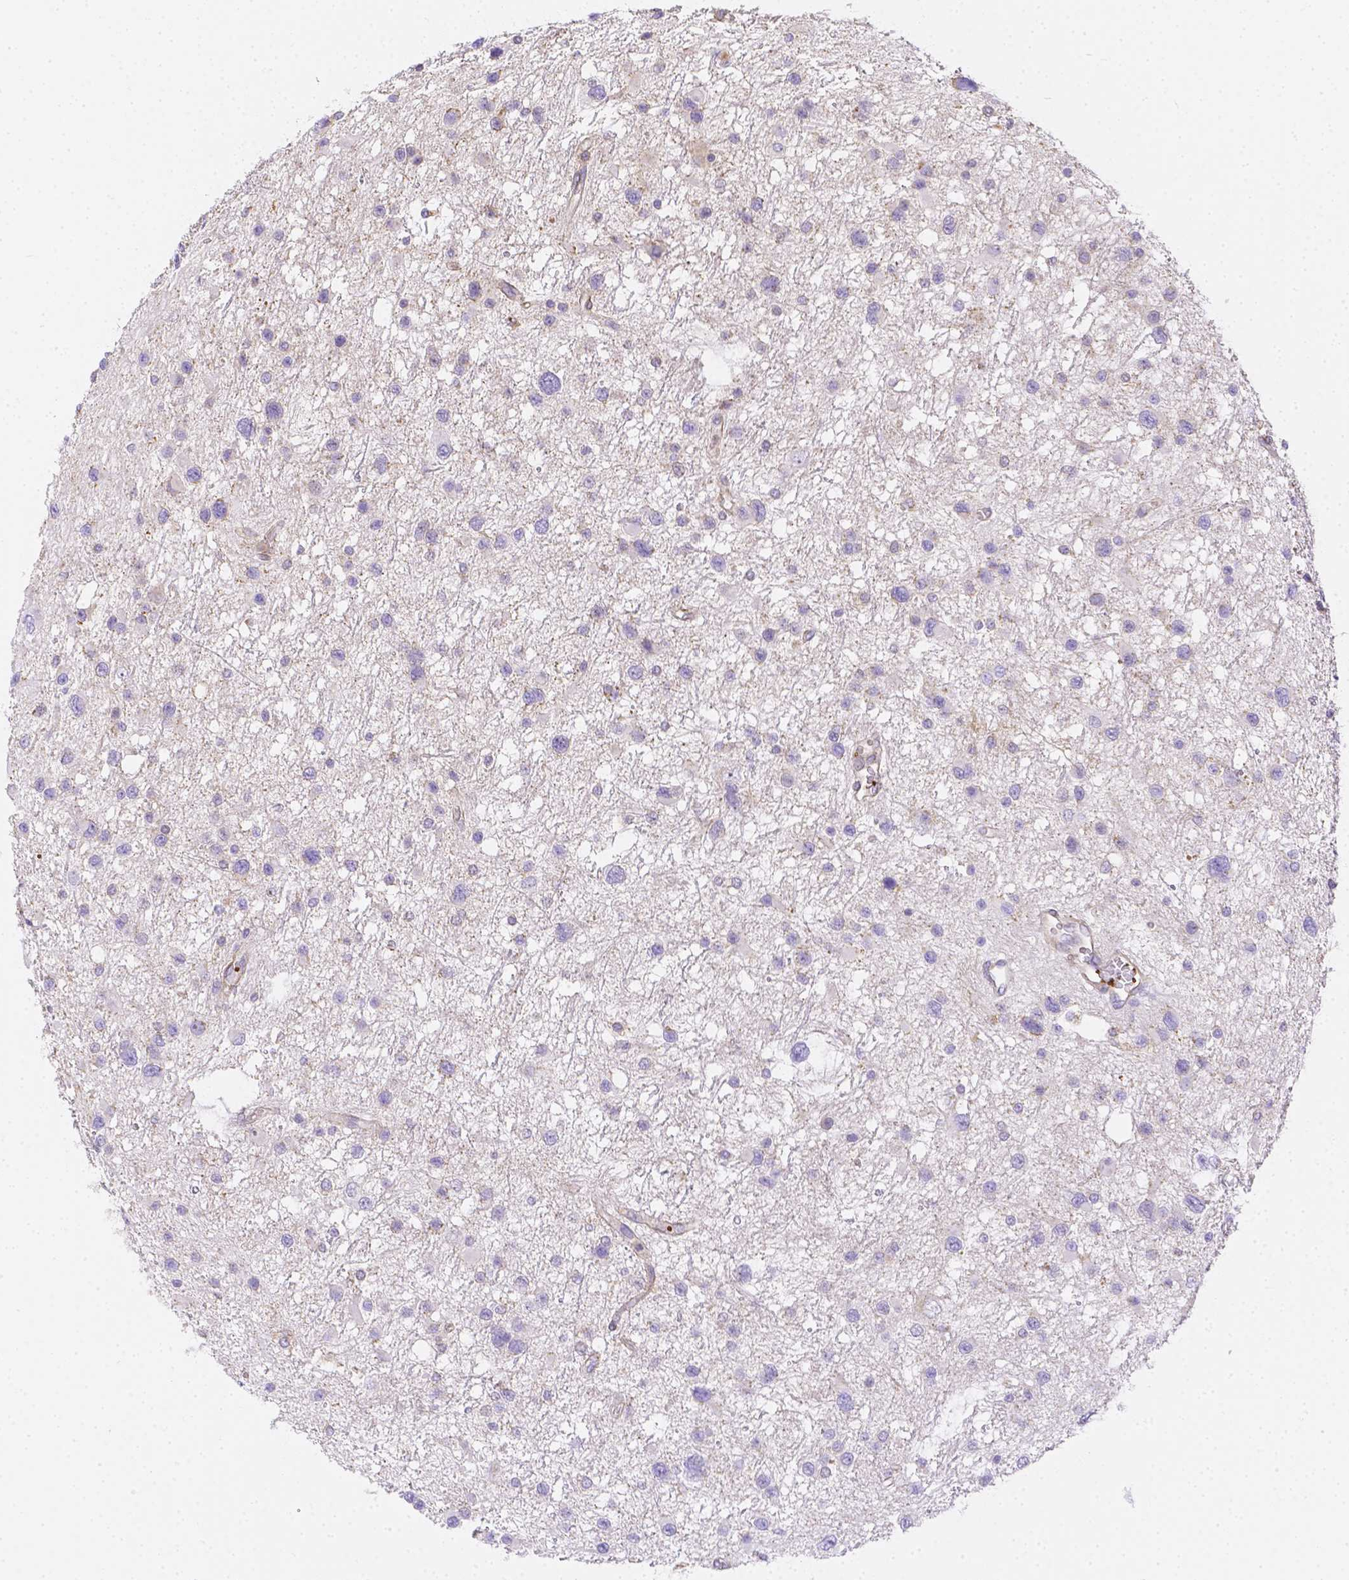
{"staining": {"intensity": "negative", "quantity": "none", "location": "none"}, "tissue": "glioma", "cell_type": "Tumor cells", "image_type": "cancer", "snomed": [{"axis": "morphology", "description": "Glioma, malignant, Low grade"}, {"axis": "topography", "description": "Brain"}], "caption": "This is a micrograph of immunohistochemistry staining of glioma, which shows no staining in tumor cells.", "gene": "ASAH2", "patient": {"sex": "female", "age": 32}}